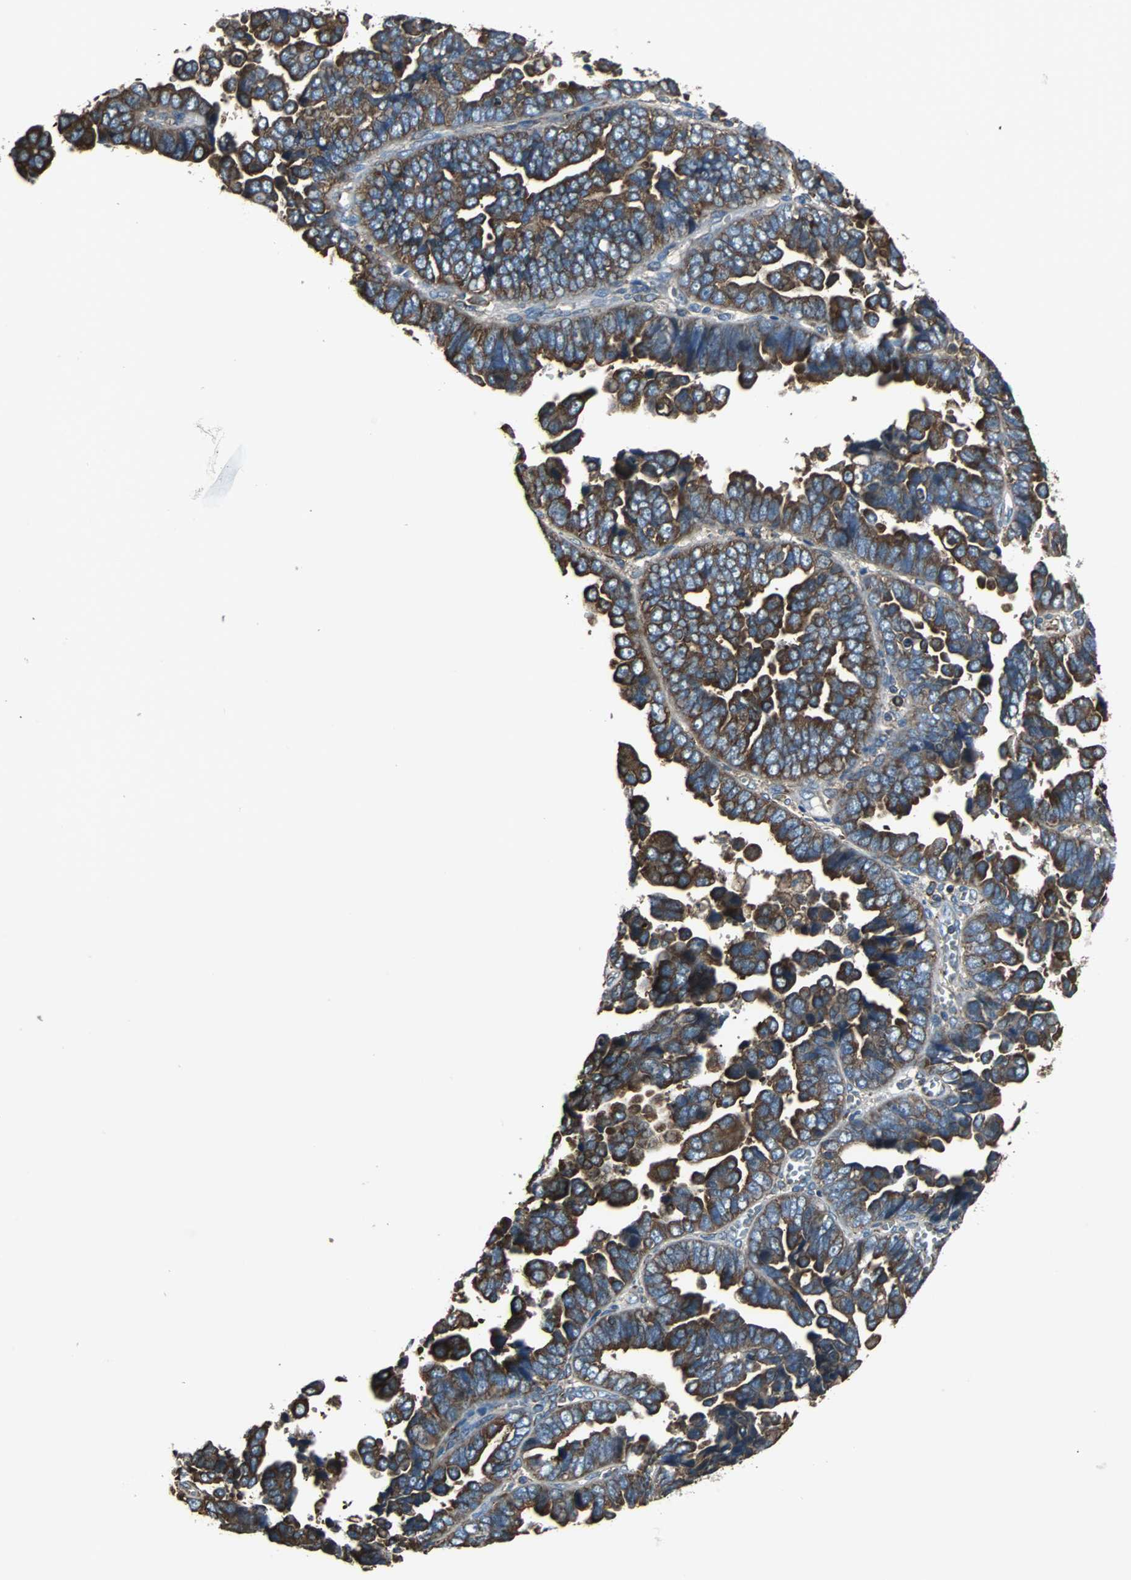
{"staining": {"intensity": "strong", "quantity": ">75%", "location": "cytoplasmic/membranous"}, "tissue": "endometrial cancer", "cell_type": "Tumor cells", "image_type": "cancer", "snomed": [{"axis": "morphology", "description": "Adenocarcinoma, NOS"}, {"axis": "topography", "description": "Endometrium"}], "caption": "Human endometrial cancer (adenocarcinoma) stained with a brown dye reveals strong cytoplasmic/membranous positive expression in about >75% of tumor cells.", "gene": "ACTN1", "patient": {"sex": "female", "age": 75}}